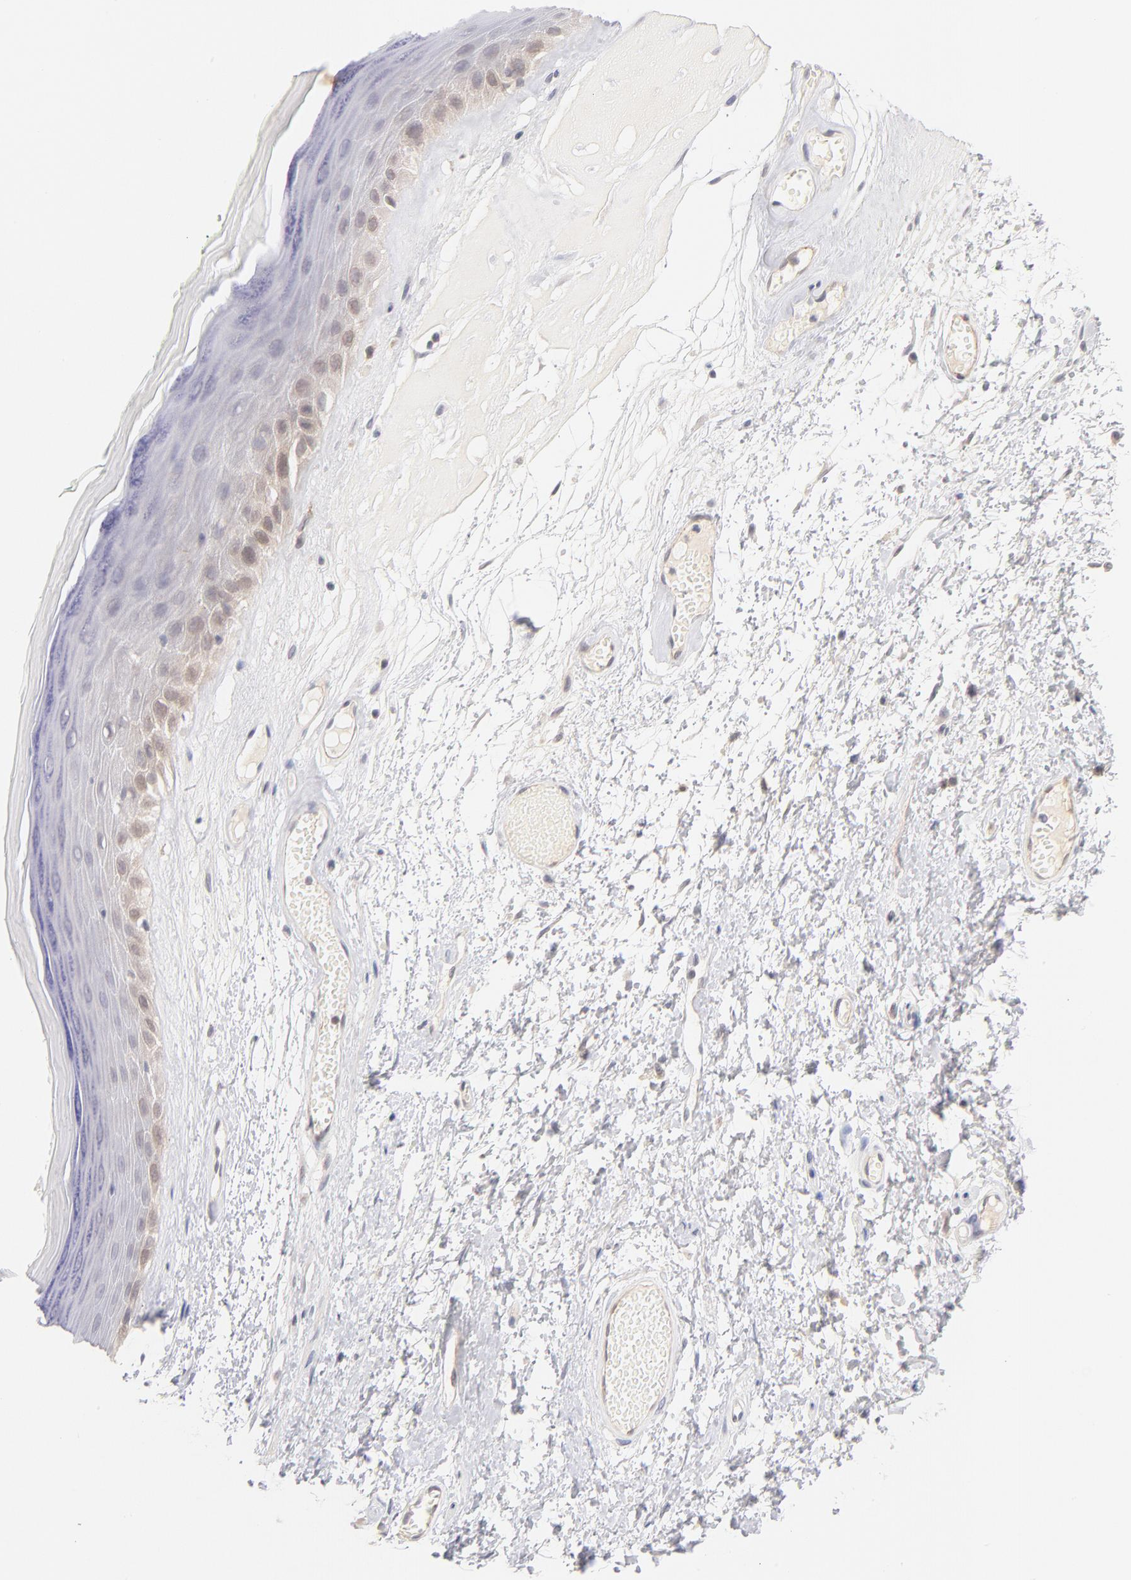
{"staining": {"intensity": "weak", "quantity": "<25%", "location": "cytoplasmic/membranous"}, "tissue": "skin", "cell_type": "Epidermal cells", "image_type": "normal", "snomed": [{"axis": "morphology", "description": "Normal tissue, NOS"}, {"axis": "morphology", "description": "Inflammation, NOS"}, {"axis": "topography", "description": "Vulva"}], "caption": "DAB immunohistochemical staining of unremarkable skin shows no significant positivity in epidermal cells.", "gene": "CASP6", "patient": {"sex": "female", "age": 84}}